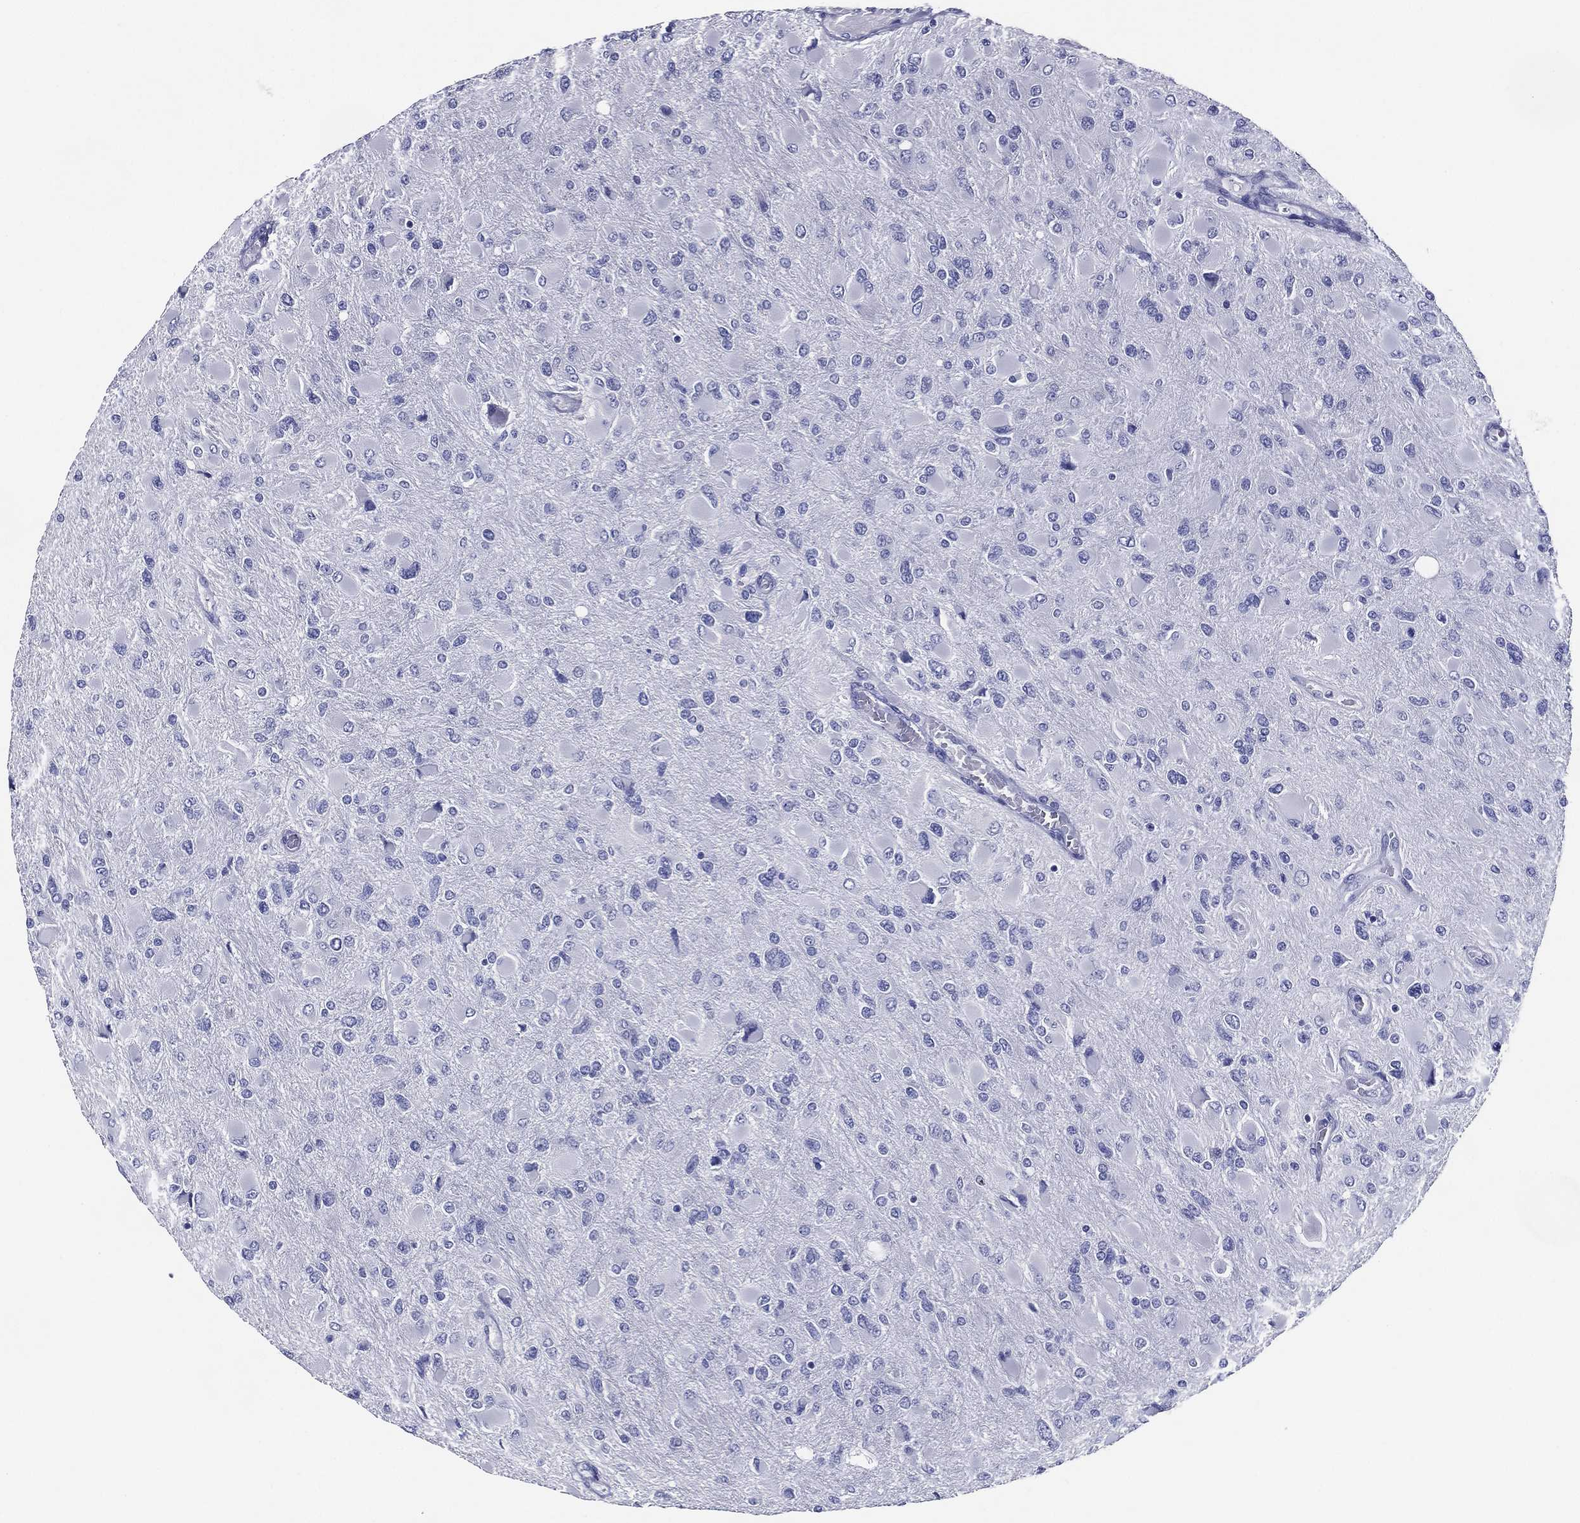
{"staining": {"intensity": "negative", "quantity": "none", "location": "none"}, "tissue": "glioma", "cell_type": "Tumor cells", "image_type": "cancer", "snomed": [{"axis": "morphology", "description": "Glioma, malignant, High grade"}, {"axis": "topography", "description": "Cerebral cortex"}], "caption": "Histopathology image shows no significant protein expression in tumor cells of glioma. (DAB IHC, high magnification).", "gene": "ACE2", "patient": {"sex": "female", "age": 36}}